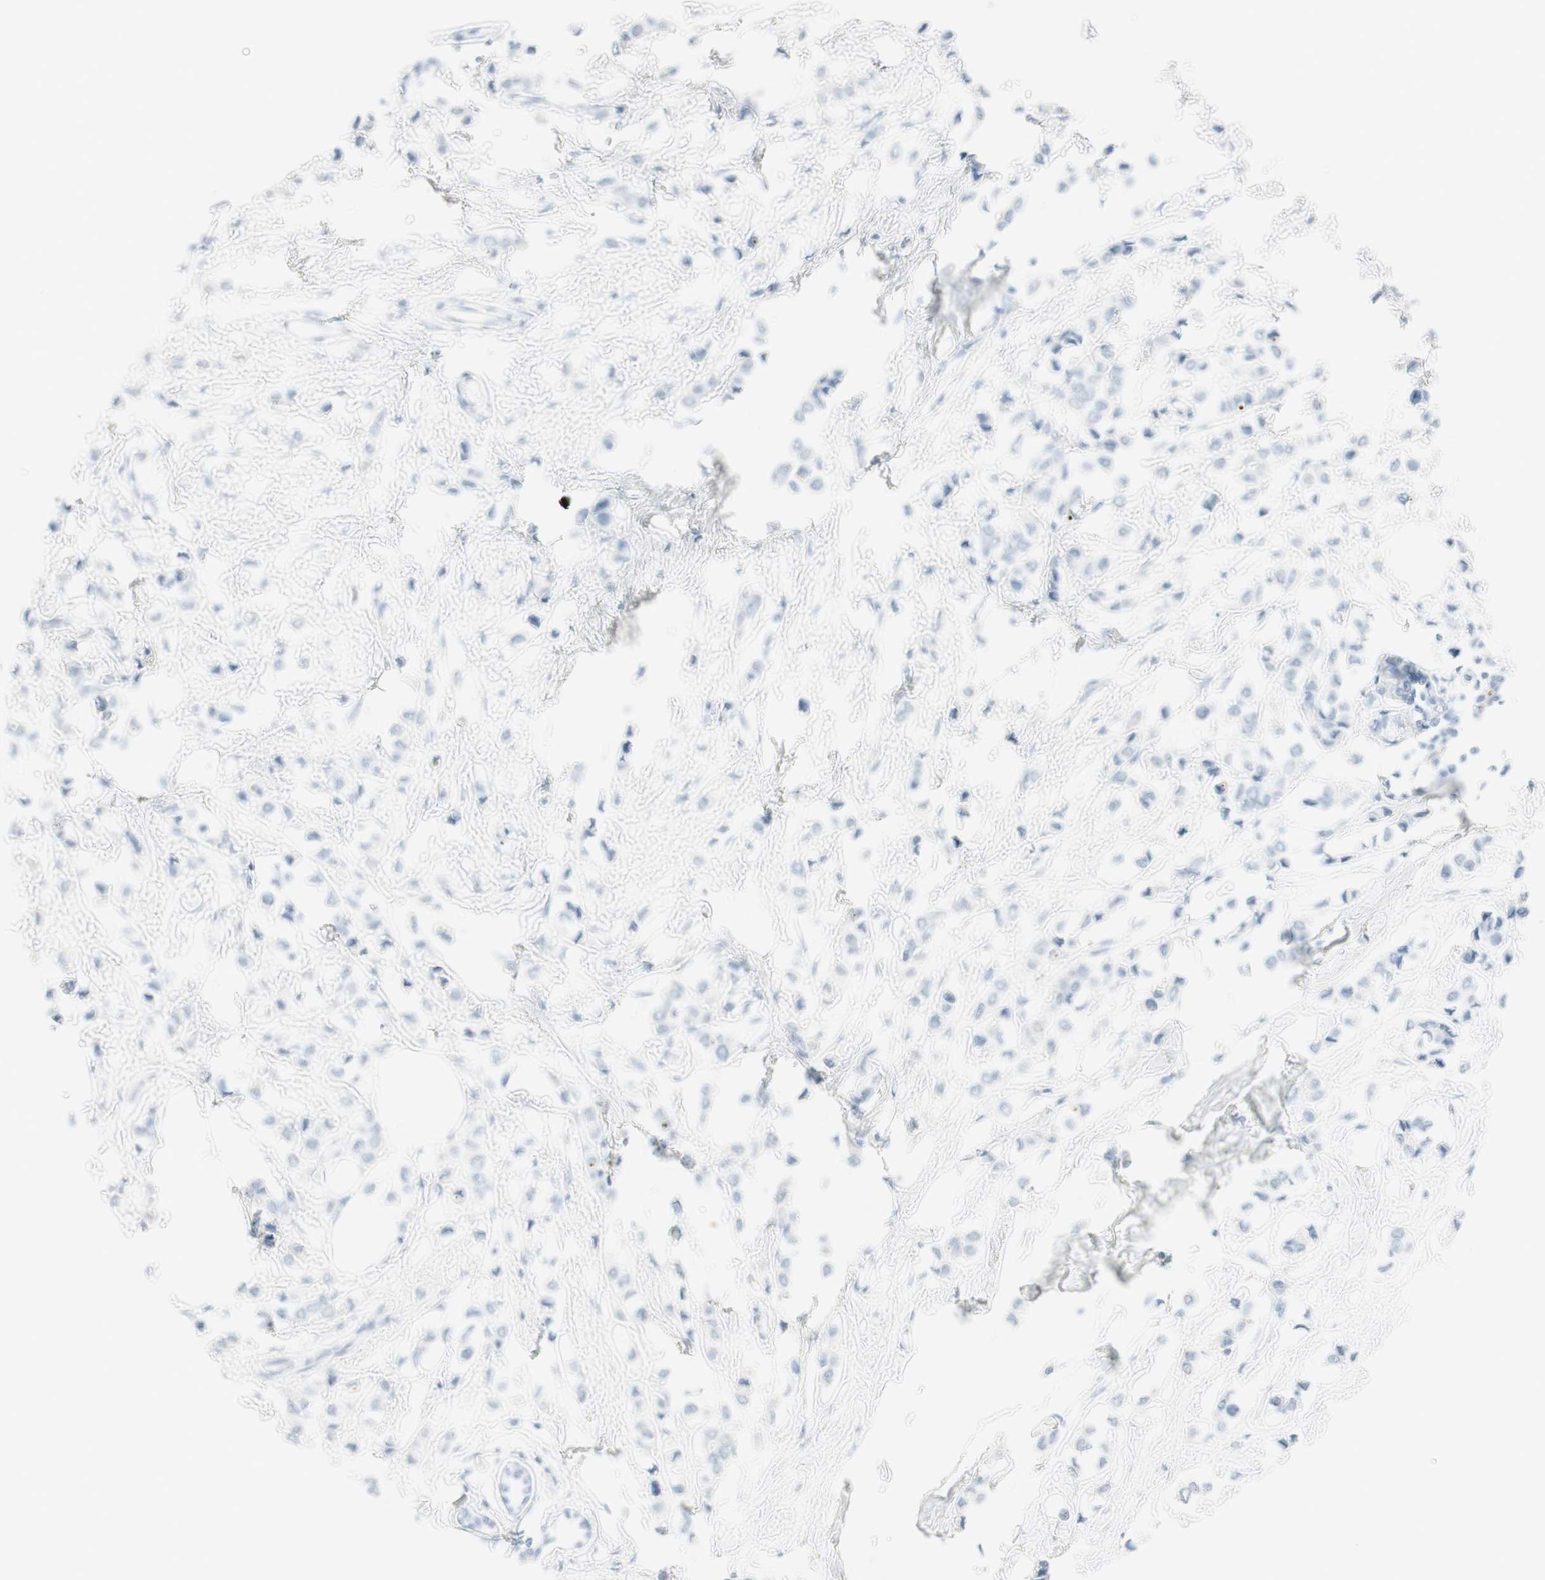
{"staining": {"intensity": "negative", "quantity": "none", "location": "none"}, "tissue": "breast cancer", "cell_type": "Tumor cells", "image_type": "cancer", "snomed": [{"axis": "morphology", "description": "Lobular carcinoma"}, {"axis": "topography", "description": "Breast"}], "caption": "This is an immunohistochemistry (IHC) histopathology image of breast cancer. There is no expression in tumor cells.", "gene": "NAPSA", "patient": {"sex": "female", "age": 51}}